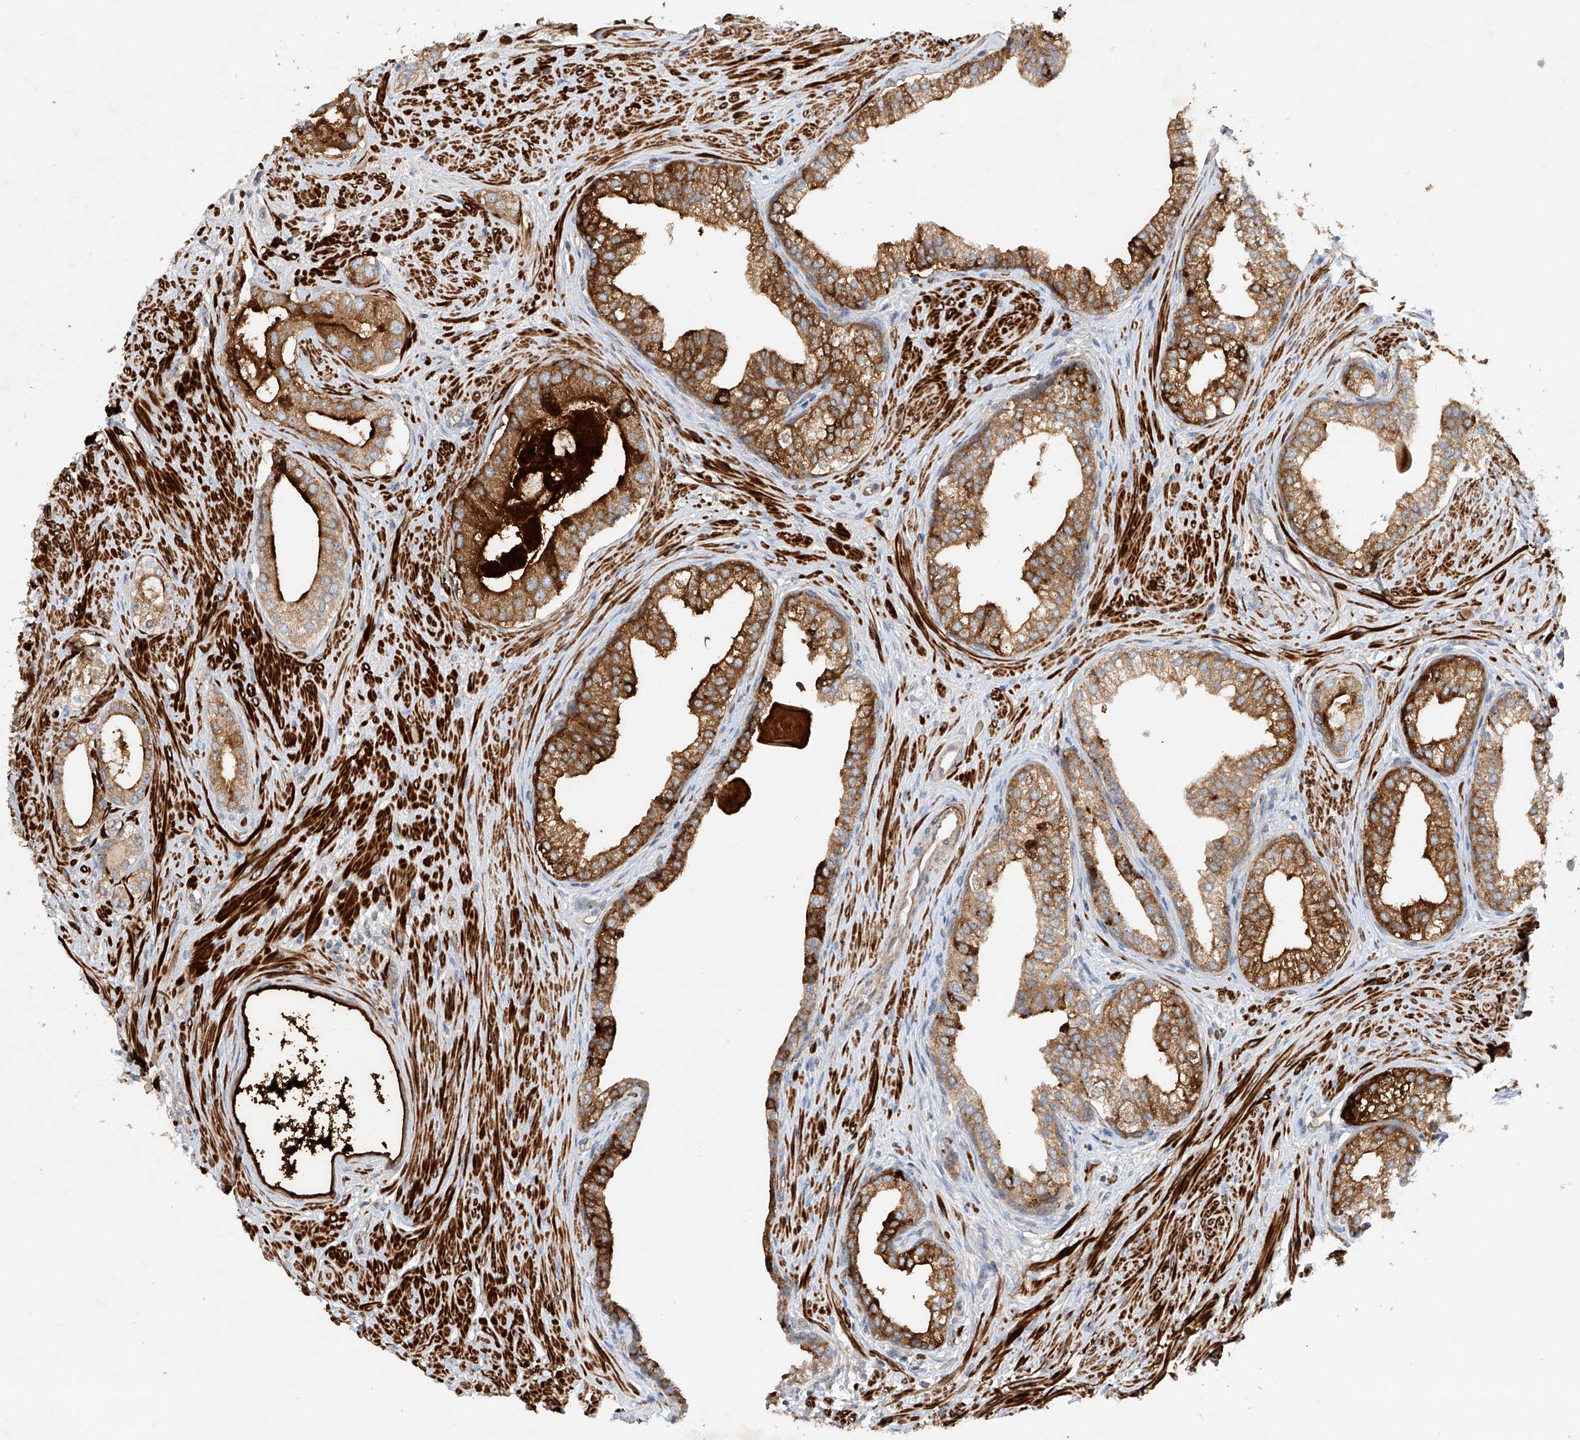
{"staining": {"intensity": "strong", "quantity": "25%-75%", "location": "cytoplasmic/membranous"}, "tissue": "prostate cancer", "cell_type": "Tumor cells", "image_type": "cancer", "snomed": [{"axis": "morphology", "description": "Adenocarcinoma, High grade"}, {"axis": "topography", "description": "Prostate"}], "caption": "This is a photomicrograph of immunohistochemistry (IHC) staining of prostate cancer (high-grade adenocarcinoma), which shows strong expression in the cytoplasmic/membranous of tumor cells.", "gene": "LYRM9", "patient": {"sex": "male", "age": 63}}